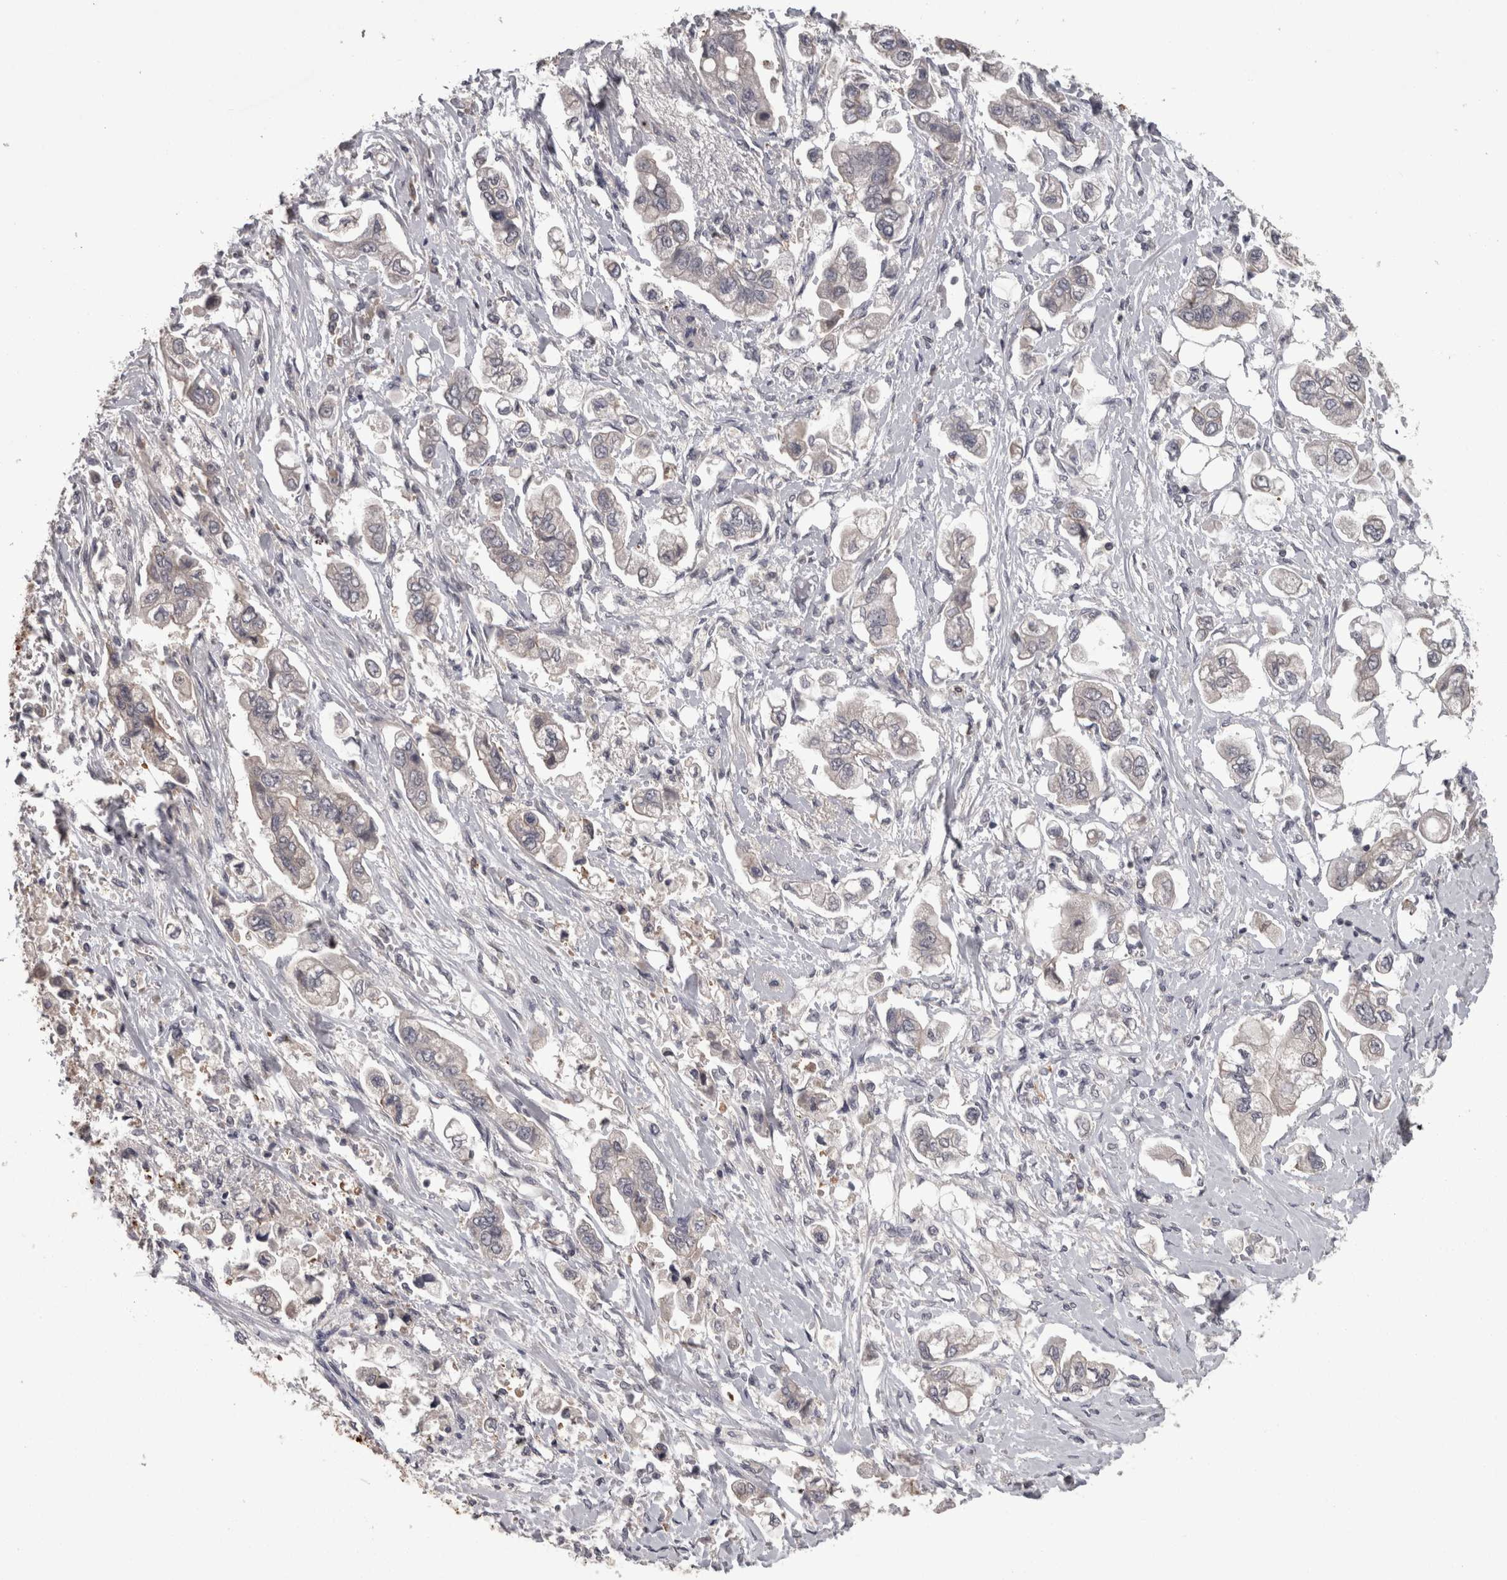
{"staining": {"intensity": "negative", "quantity": "none", "location": "none"}, "tissue": "stomach cancer", "cell_type": "Tumor cells", "image_type": "cancer", "snomed": [{"axis": "morphology", "description": "Adenocarcinoma, NOS"}, {"axis": "topography", "description": "Stomach"}], "caption": "IHC histopathology image of neoplastic tissue: adenocarcinoma (stomach) stained with DAB (3,3'-diaminobenzidine) exhibits no significant protein positivity in tumor cells.", "gene": "PON3", "patient": {"sex": "male", "age": 62}}